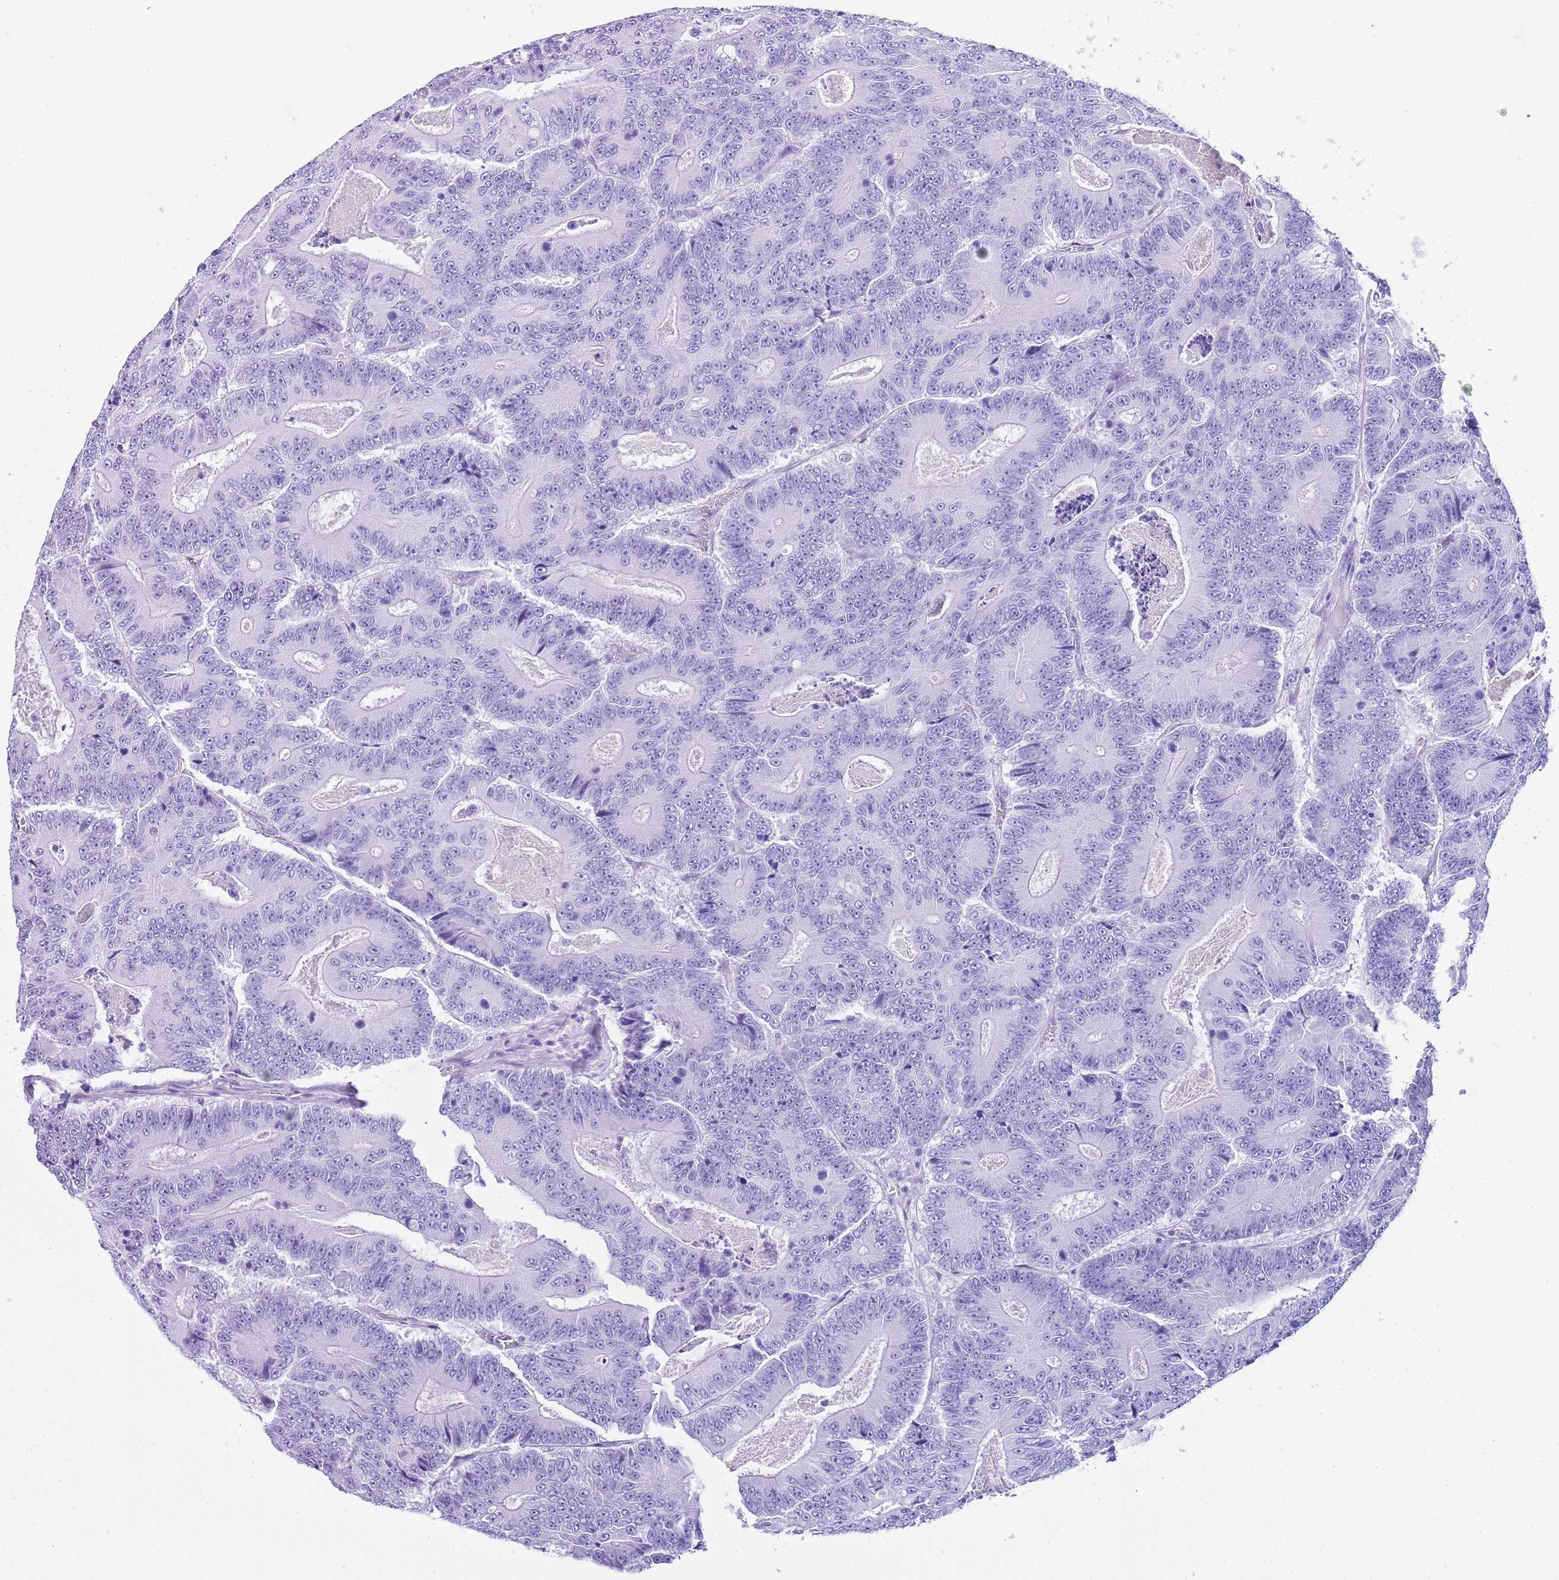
{"staining": {"intensity": "negative", "quantity": "none", "location": "none"}, "tissue": "colorectal cancer", "cell_type": "Tumor cells", "image_type": "cancer", "snomed": [{"axis": "morphology", "description": "Adenocarcinoma, NOS"}, {"axis": "topography", "description": "Colon"}], "caption": "Human colorectal adenocarcinoma stained for a protein using IHC exhibits no staining in tumor cells.", "gene": "KCNC1", "patient": {"sex": "male", "age": 83}}